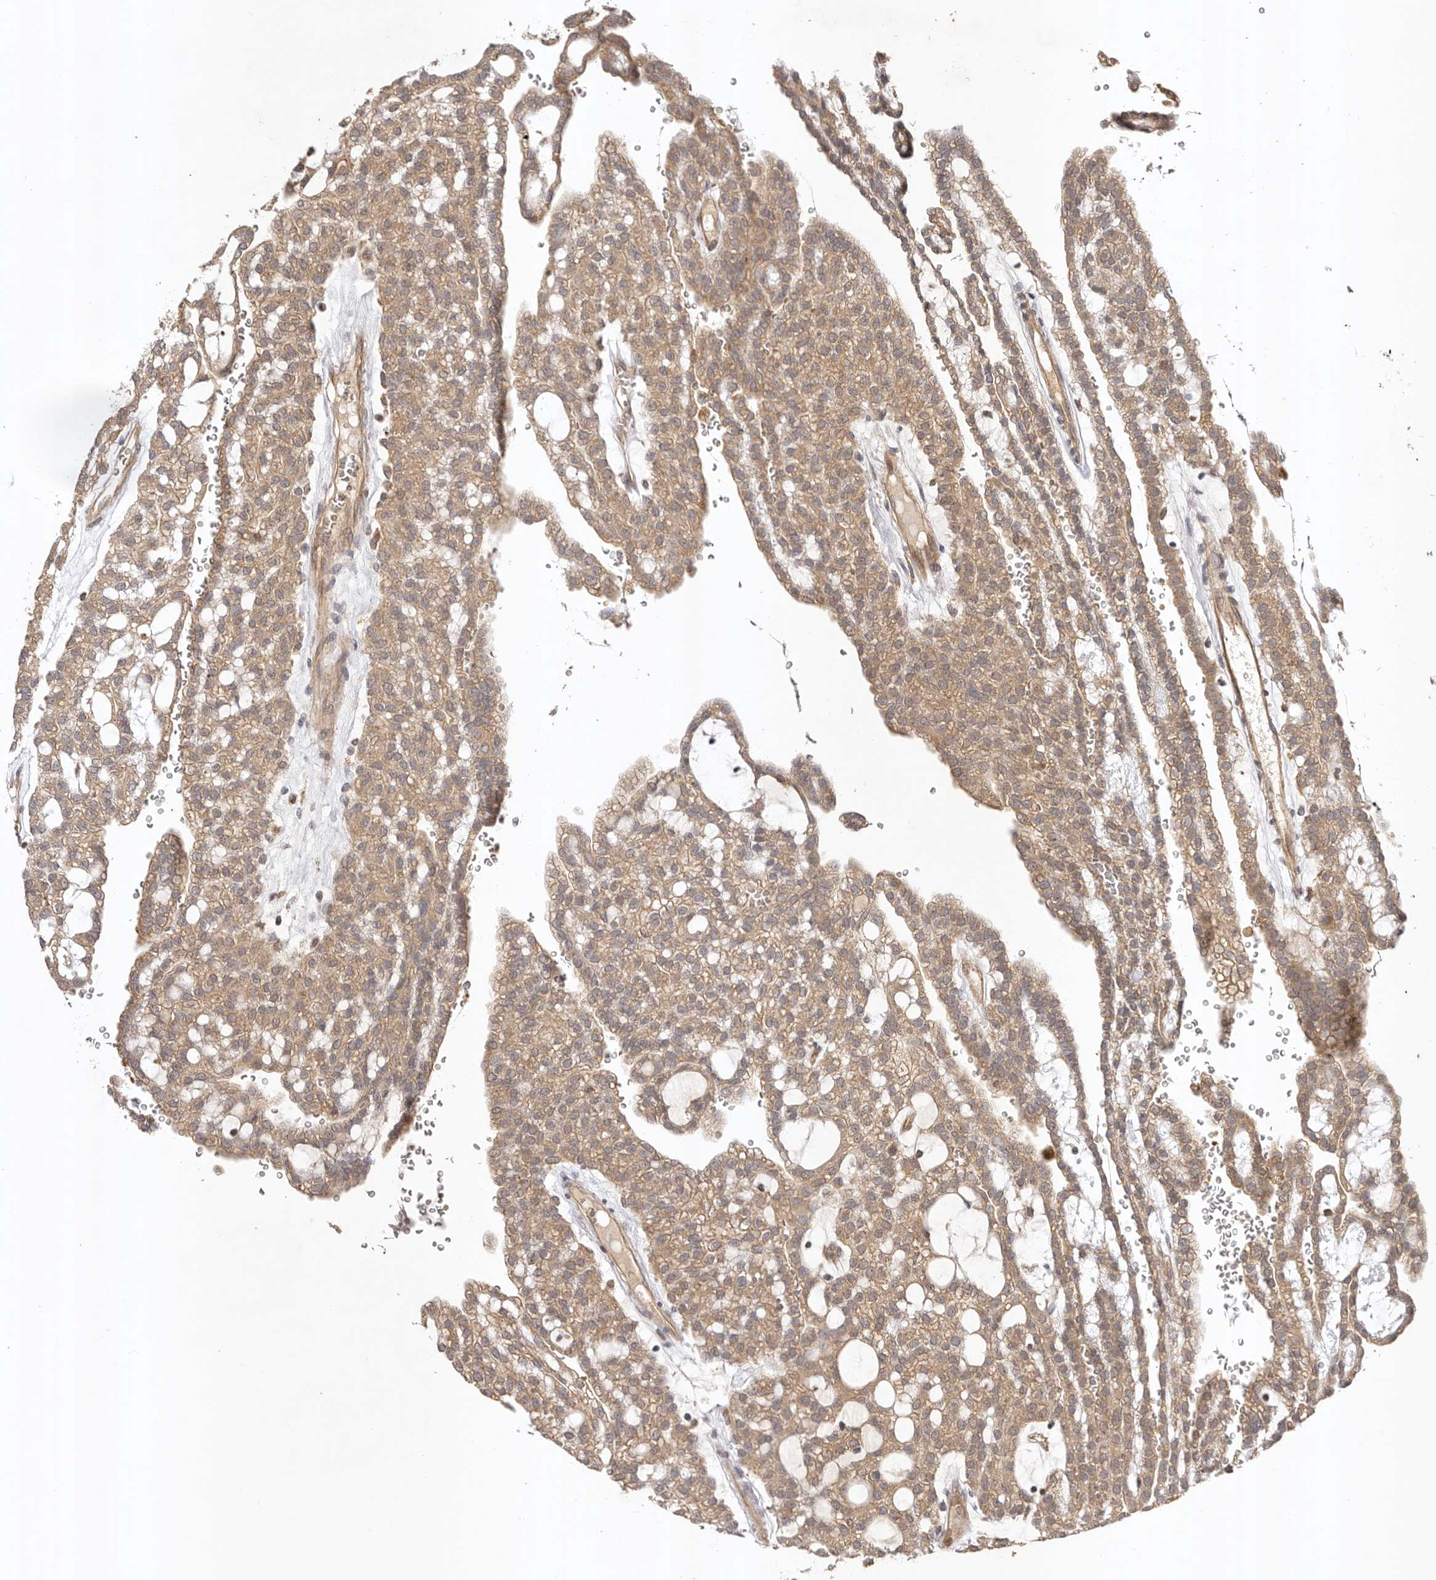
{"staining": {"intensity": "weak", "quantity": ">75%", "location": "cytoplasmic/membranous"}, "tissue": "renal cancer", "cell_type": "Tumor cells", "image_type": "cancer", "snomed": [{"axis": "morphology", "description": "Adenocarcinoma, NOS"}, {"axis": "topography", "description": "Kidney"}], "caption": "Renal cancer (adenocarcinoma) stained for a protein (brown) reveals weak cytoplasmic/membranous positive positivity in about >75% of tumor cells.", "gene": "UBR2", "patient": {"sex": "male", "age": 63}}